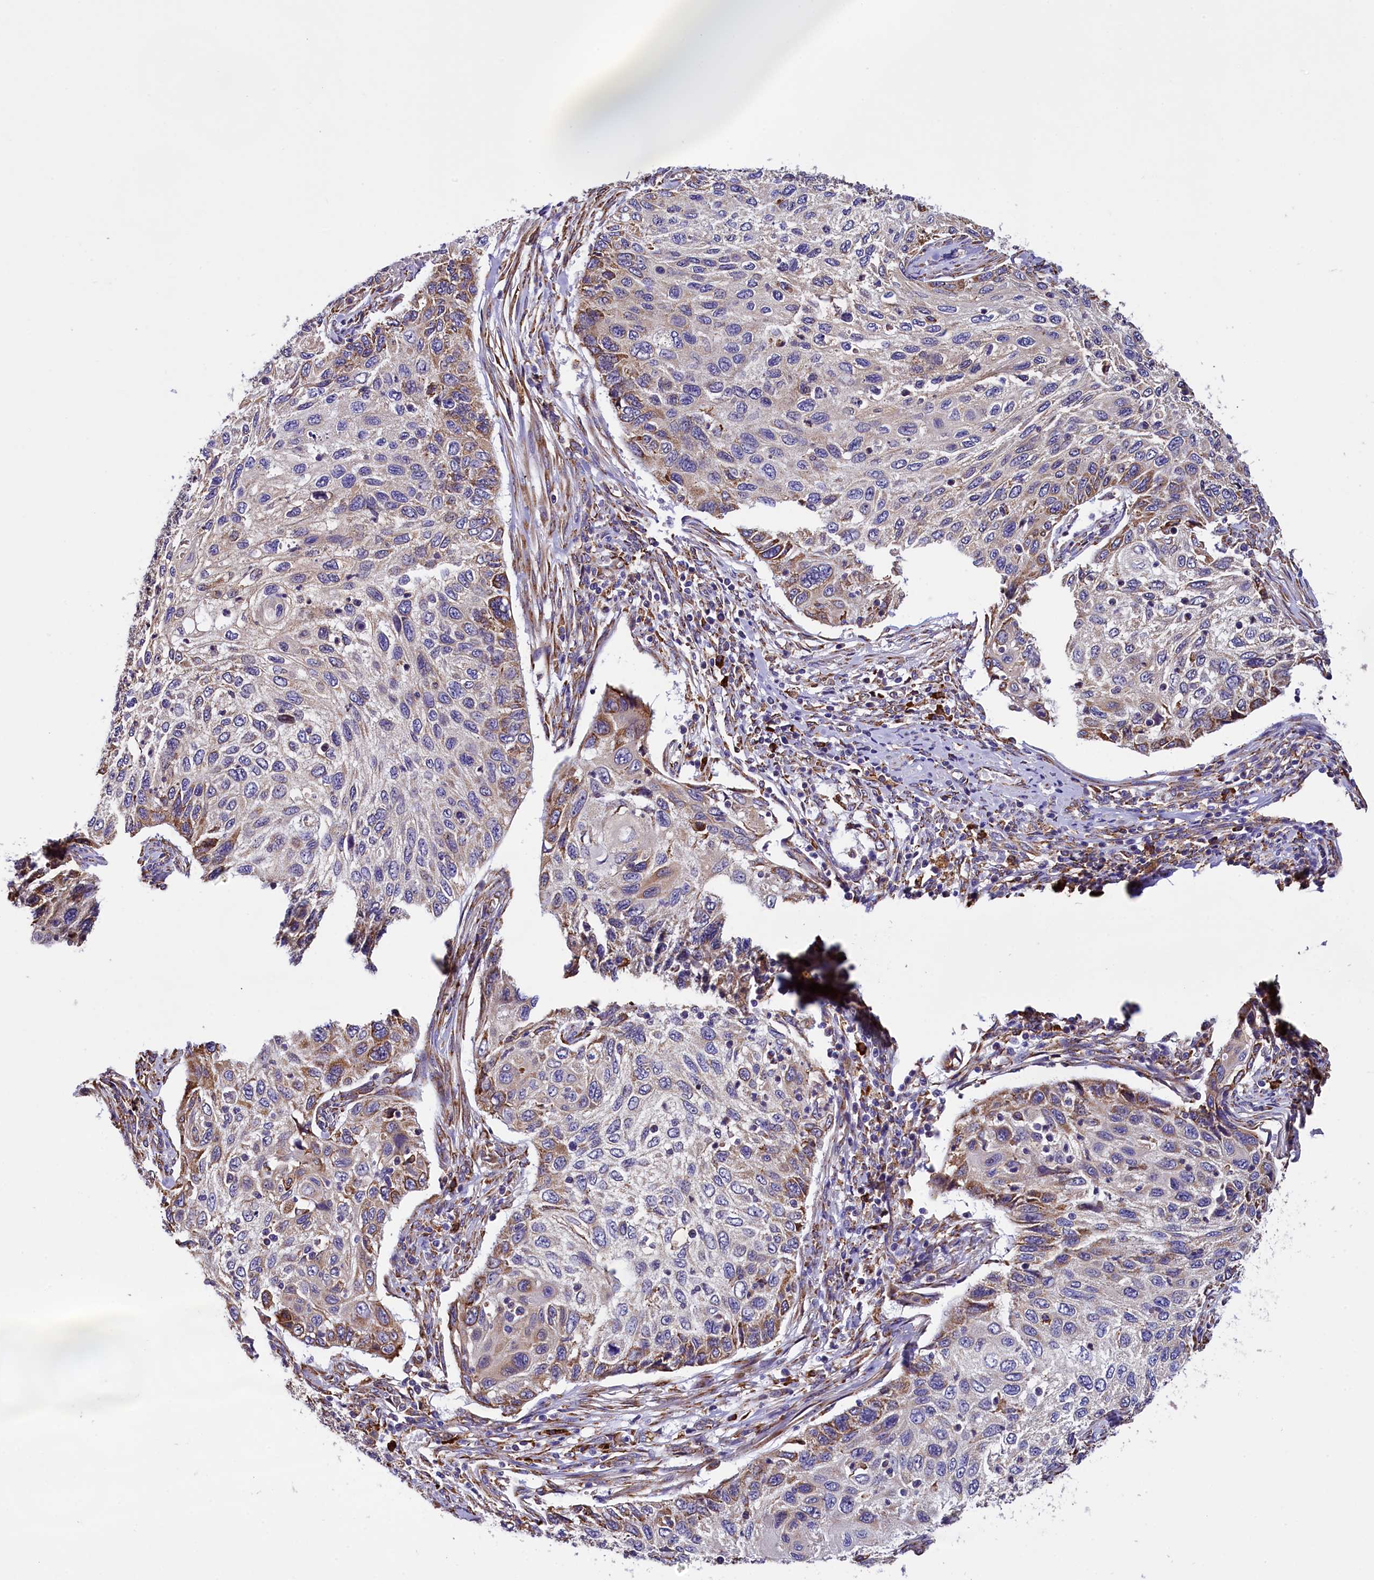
{"staining": {"intensity": "moderate", "quantity": "<25%", "location": "cytoplasmic/membranous"}, "tissue": "cervical cancer", "cell_type": "Tumor cells", "image_type": "cancer", "snomed": [{"axis": "morphology", "description": "Squamous cell carcinoma, NOS"}, {"axis": "topography", "description": "Cervix"}], "caption": "Human cervical cancer stained with a protein marker displays moderate staining in tumor cells.", "gene": "CAPS2", "patient": {"sex": "female", "age": 70}}